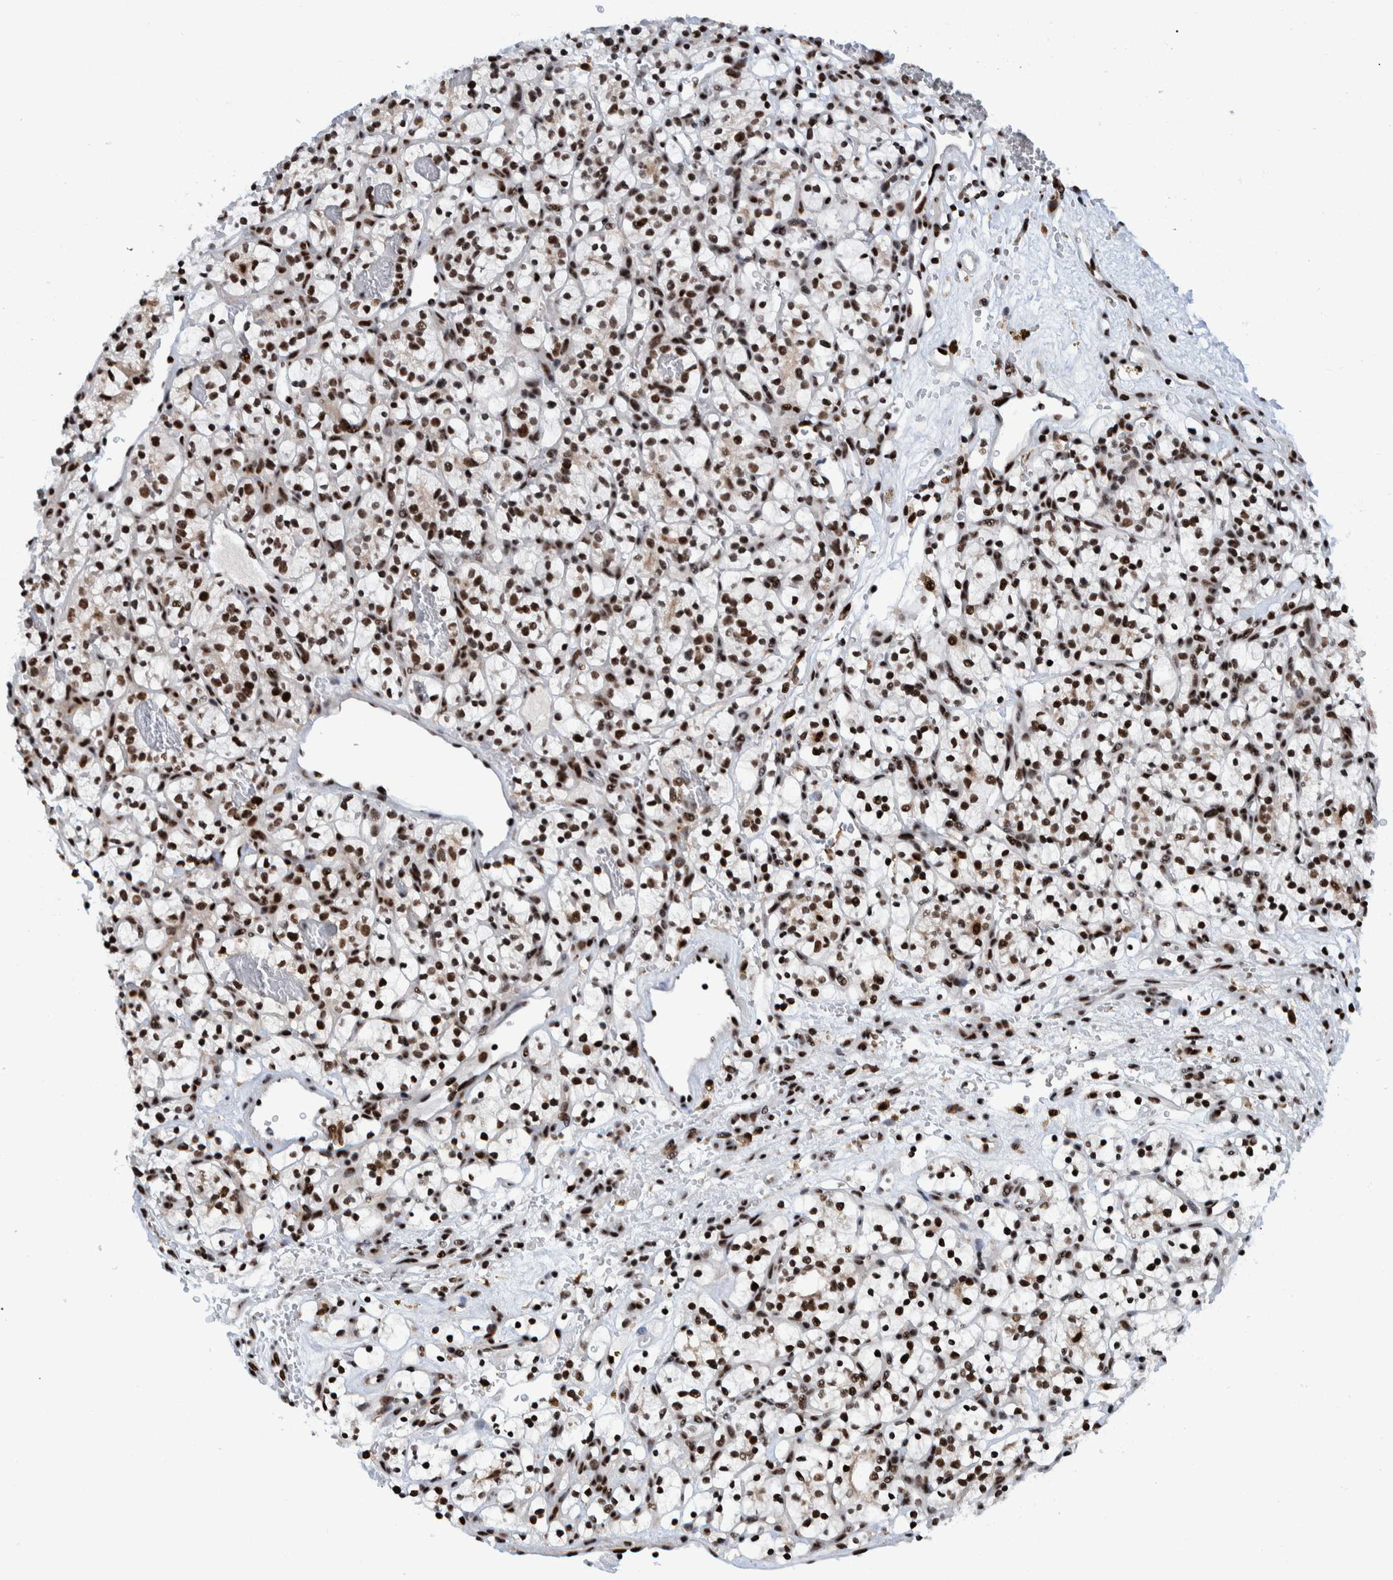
{"staining": {"intensity": "strong", "quantity": ">75%", "location": "nuclear"}, "tissue": "renal cancer", "cell_type": "Tumor cells", "image_type": "cancer", "snomed": [{"axis": "morphology", "description": "Adenocarcinoma, NOS"}, {"axis": "topography", "description": "Kidney"}], "caption": "Renal adenocarcinoma stained for a protein displays strong nuclear positivity in tumor cells.", "gene": "EFTUD2", "patient": {"sex": "female", "age": 57}}